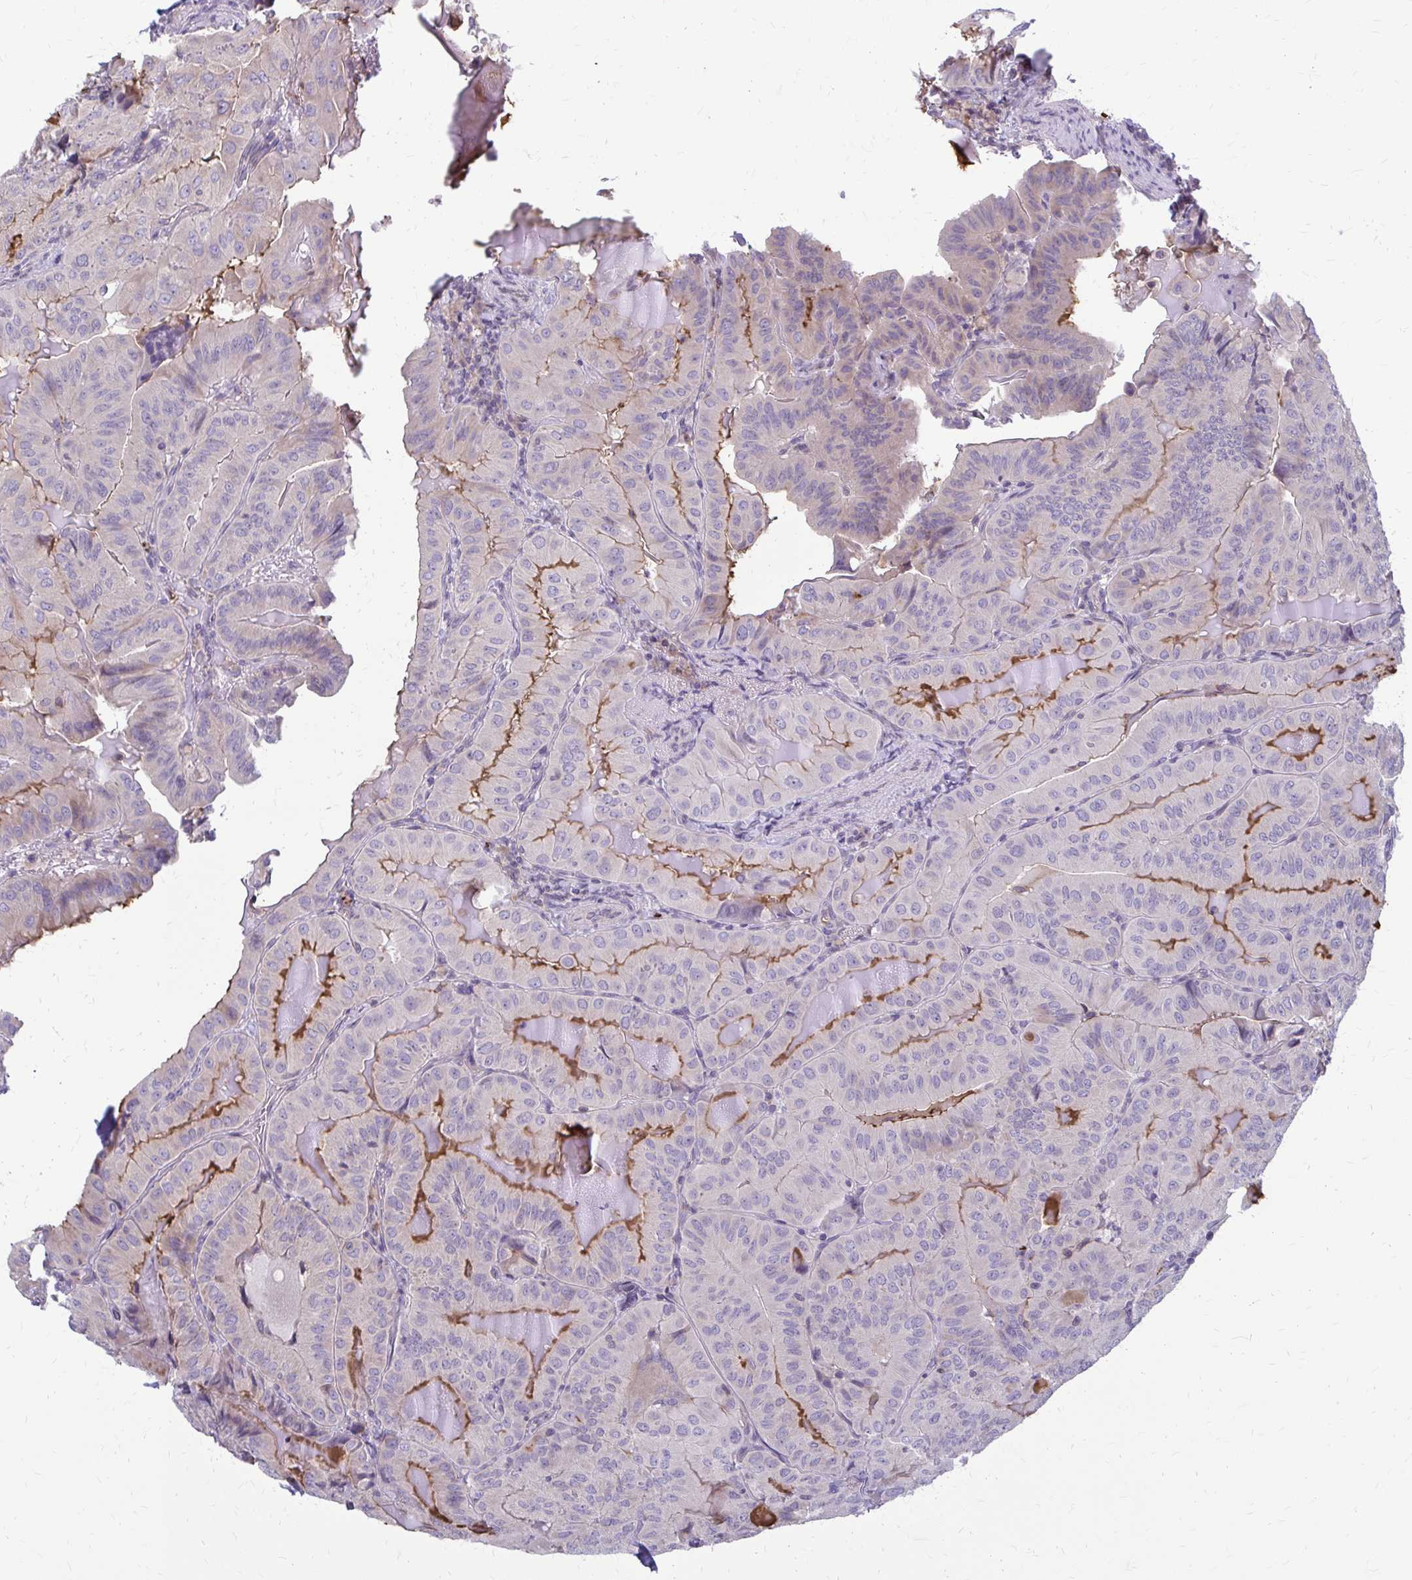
{"staining": {"intensity": "negative", "quantity": "none", "location": "none"}, "tissue": "thyroid cancer", "cell_type": "Tumor cells", "image_type": "cancer", "snomed": [{"axis": "morphology", "description": "Papillary adenocarcinoma, NOS"}, {"axis": "topography", "description": "Thyroid gland"}], "caption": "Immunohistochemical staining of thyroid papillary adenocarcinoma shows no significant expression in tumor cells. (Brightfield microscopy of DAB IHC at high magnification).", "gene": "MCRIP2", "patient": {"sex": "female", "age": 68}}